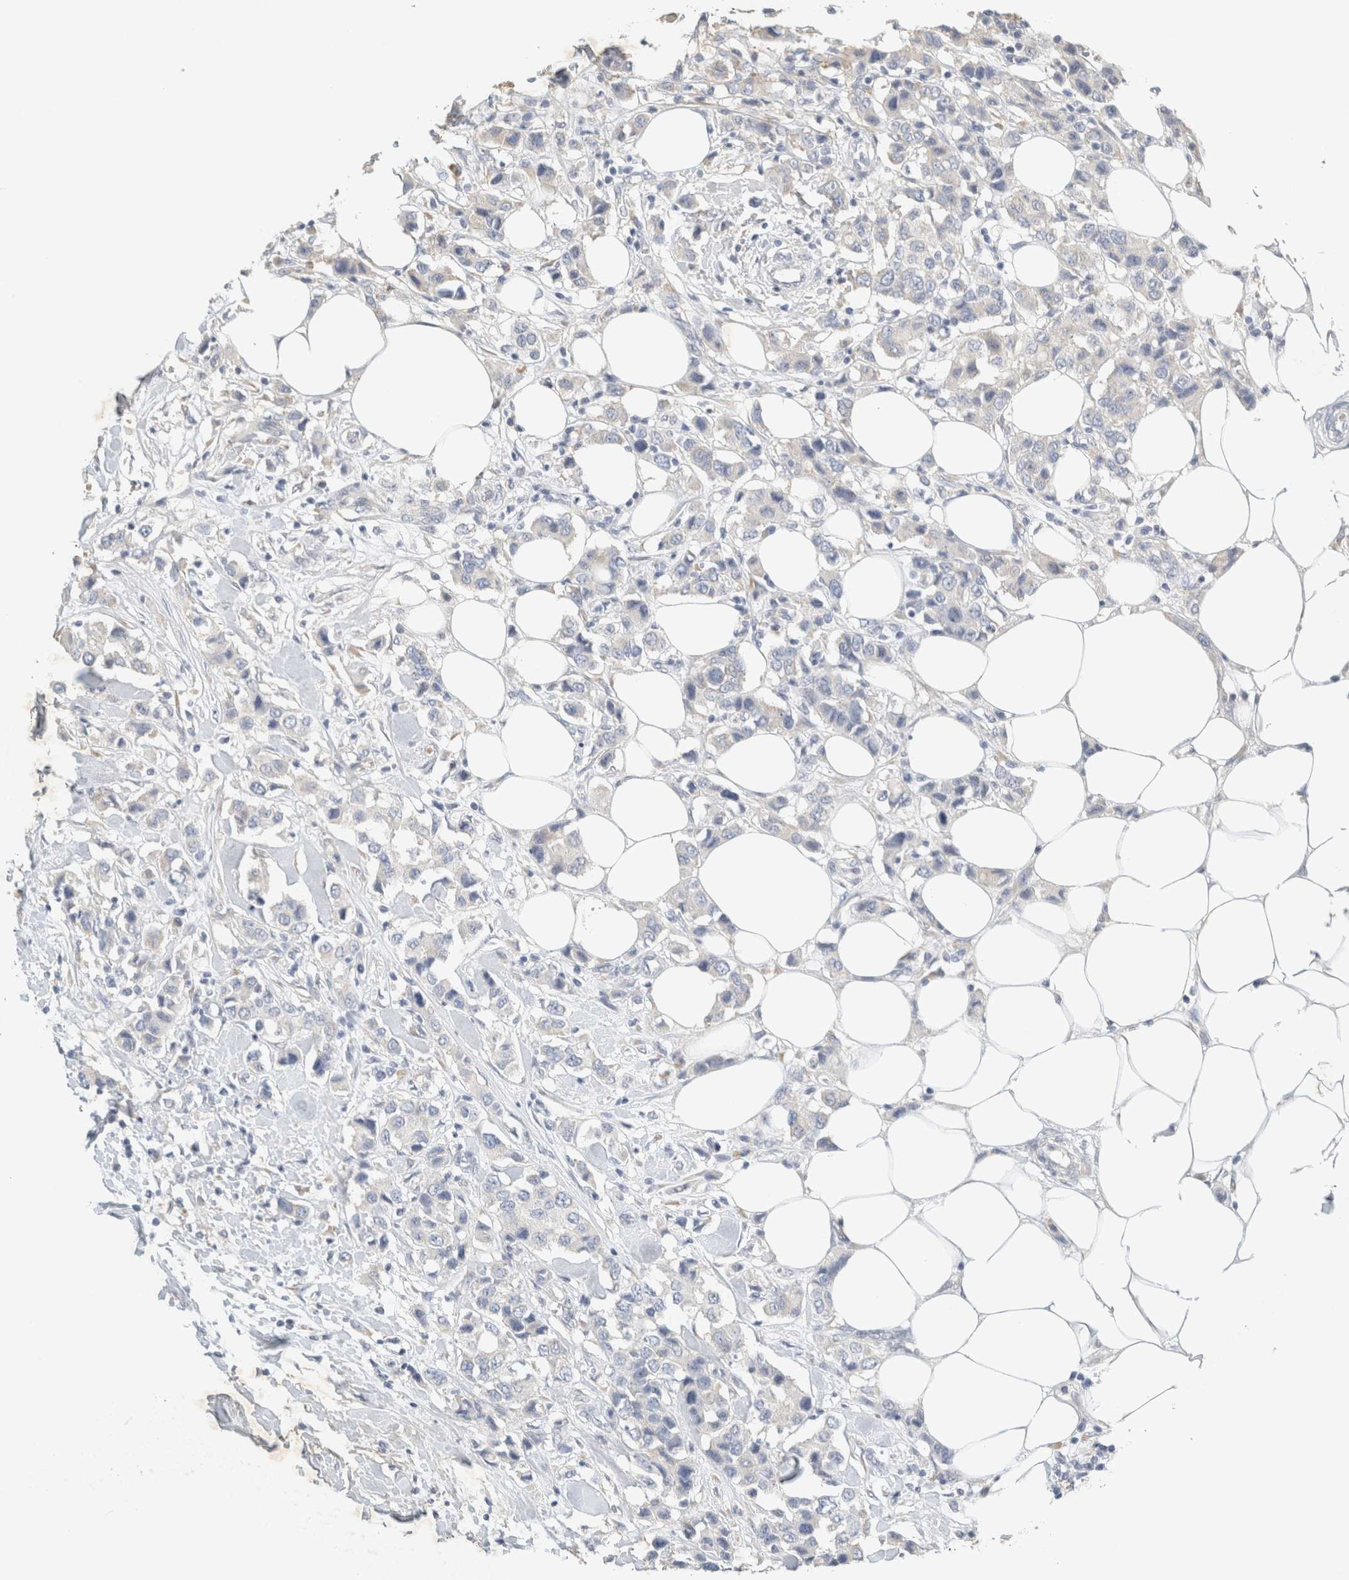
{"staining": {"intensity": "negative", "quantity": "none", "location": "none"}, "tissue": "breast cancer", "cell_type": "Tumor cells", "image_type": "cancer", "snomed": [{"axis": "morphology", "description": "Normal tissue, NOS"}, {"axis": "morphology", "description": "Duct carcinoma"}, {"axis": "topography", "description": "Breast"}], "caption": "The micrograph exhibits no staining of tumor cells in breast invasive ductal carcinoma.", "gene": "NEFM", "patient": {"sex": "female", "age": 50}}